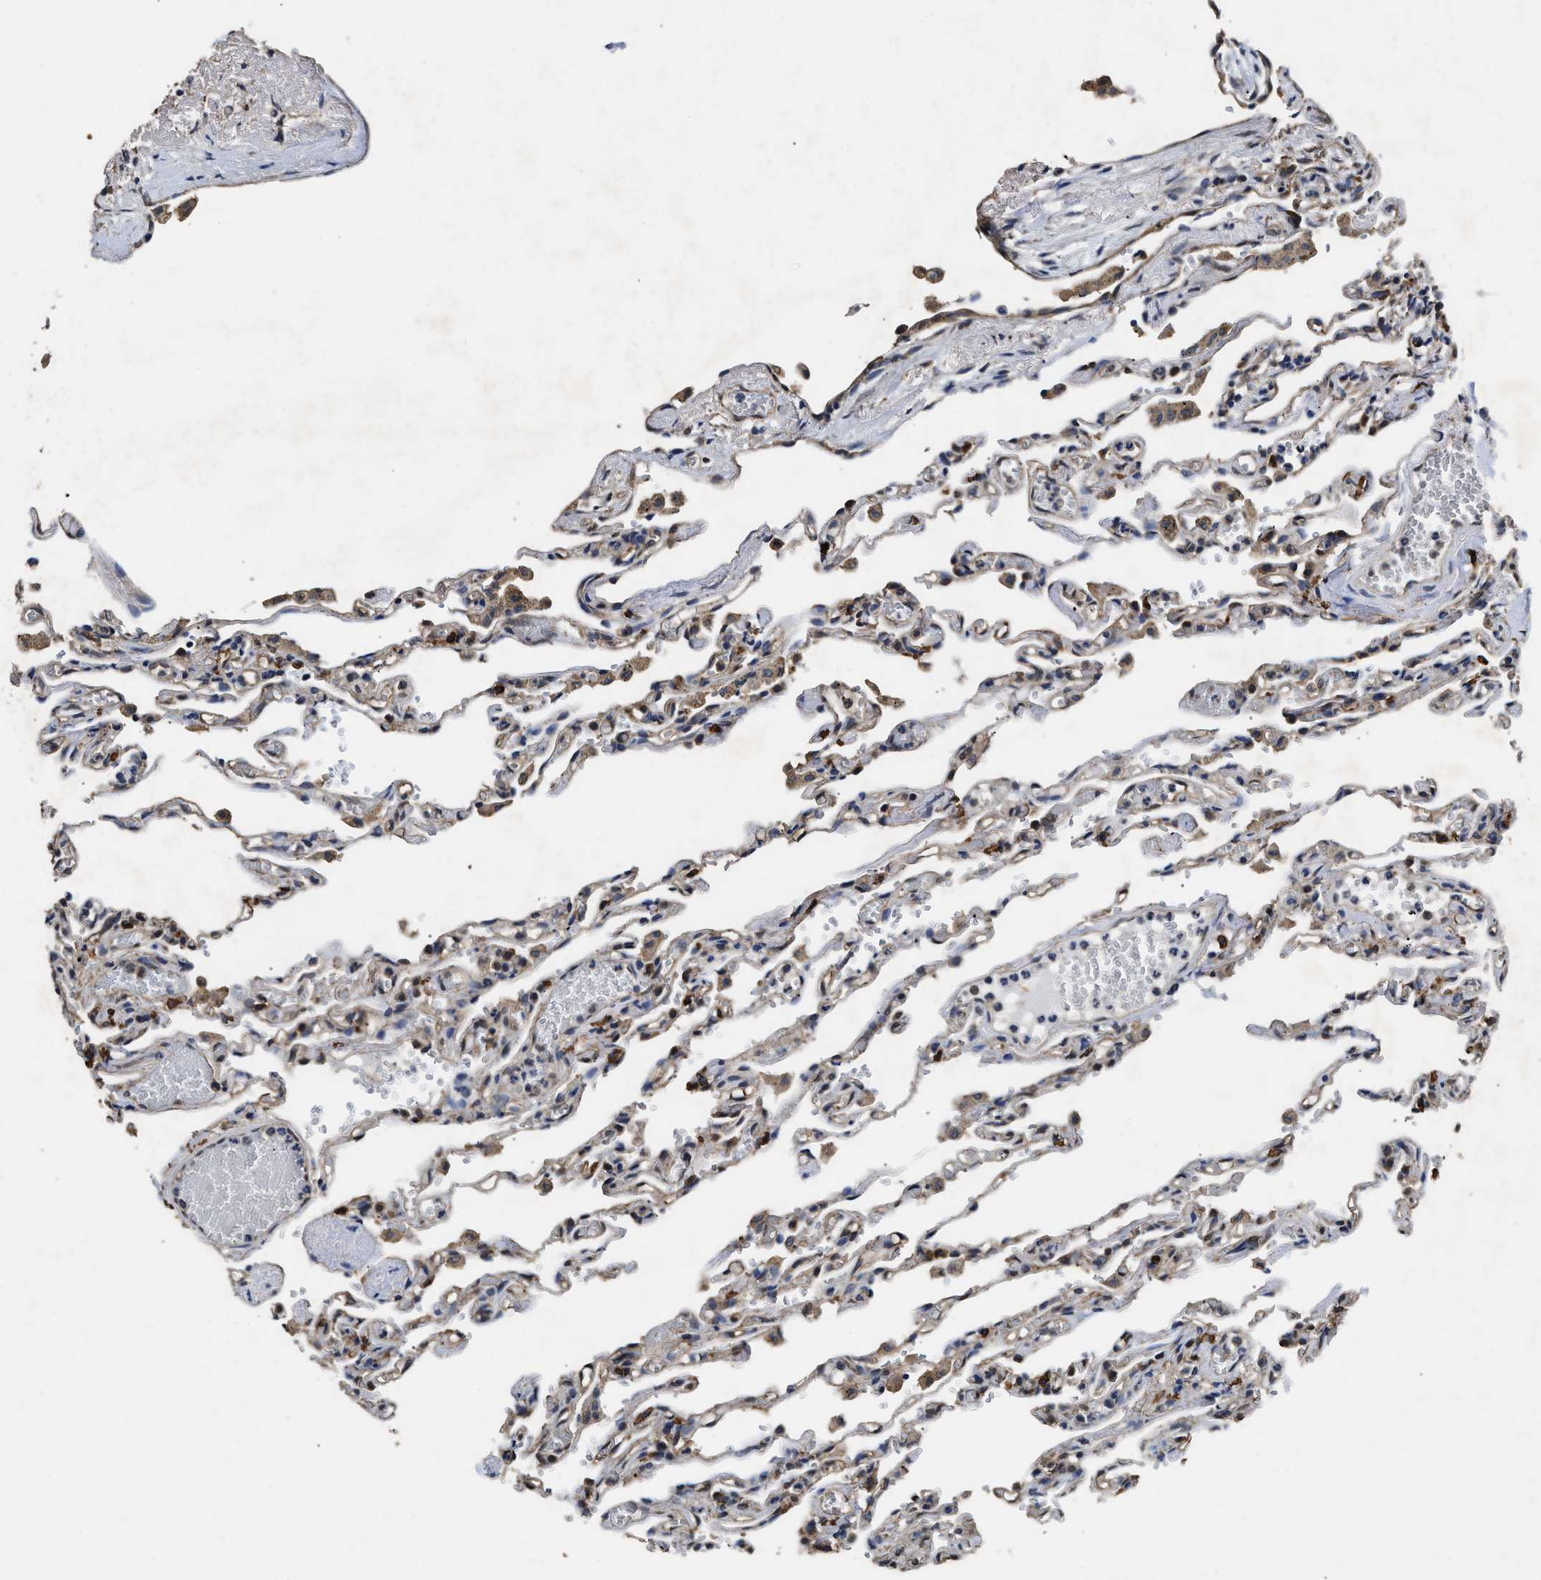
{"staining": {"intensity": "weak", "quantity": "25%-75%", "location": "cytoplasmic/membranous"}, "tissue": "lung", "cell_type": "Alveolar cells", "image_type": "normal", "snomed": [{"axis": "morphology", "description": "Normal tissue, NOS"}, {"axis": "topography", "description": "Lung"}], "caption": "Unremarkable lung was stained to show a protein in brown. There is low levels of weak cytoplasmic/membranous staining in approximately 25%-75% of alveolar cells.", "gene": "YWHAE", "patient": {"sex": "male", "age": 21}}